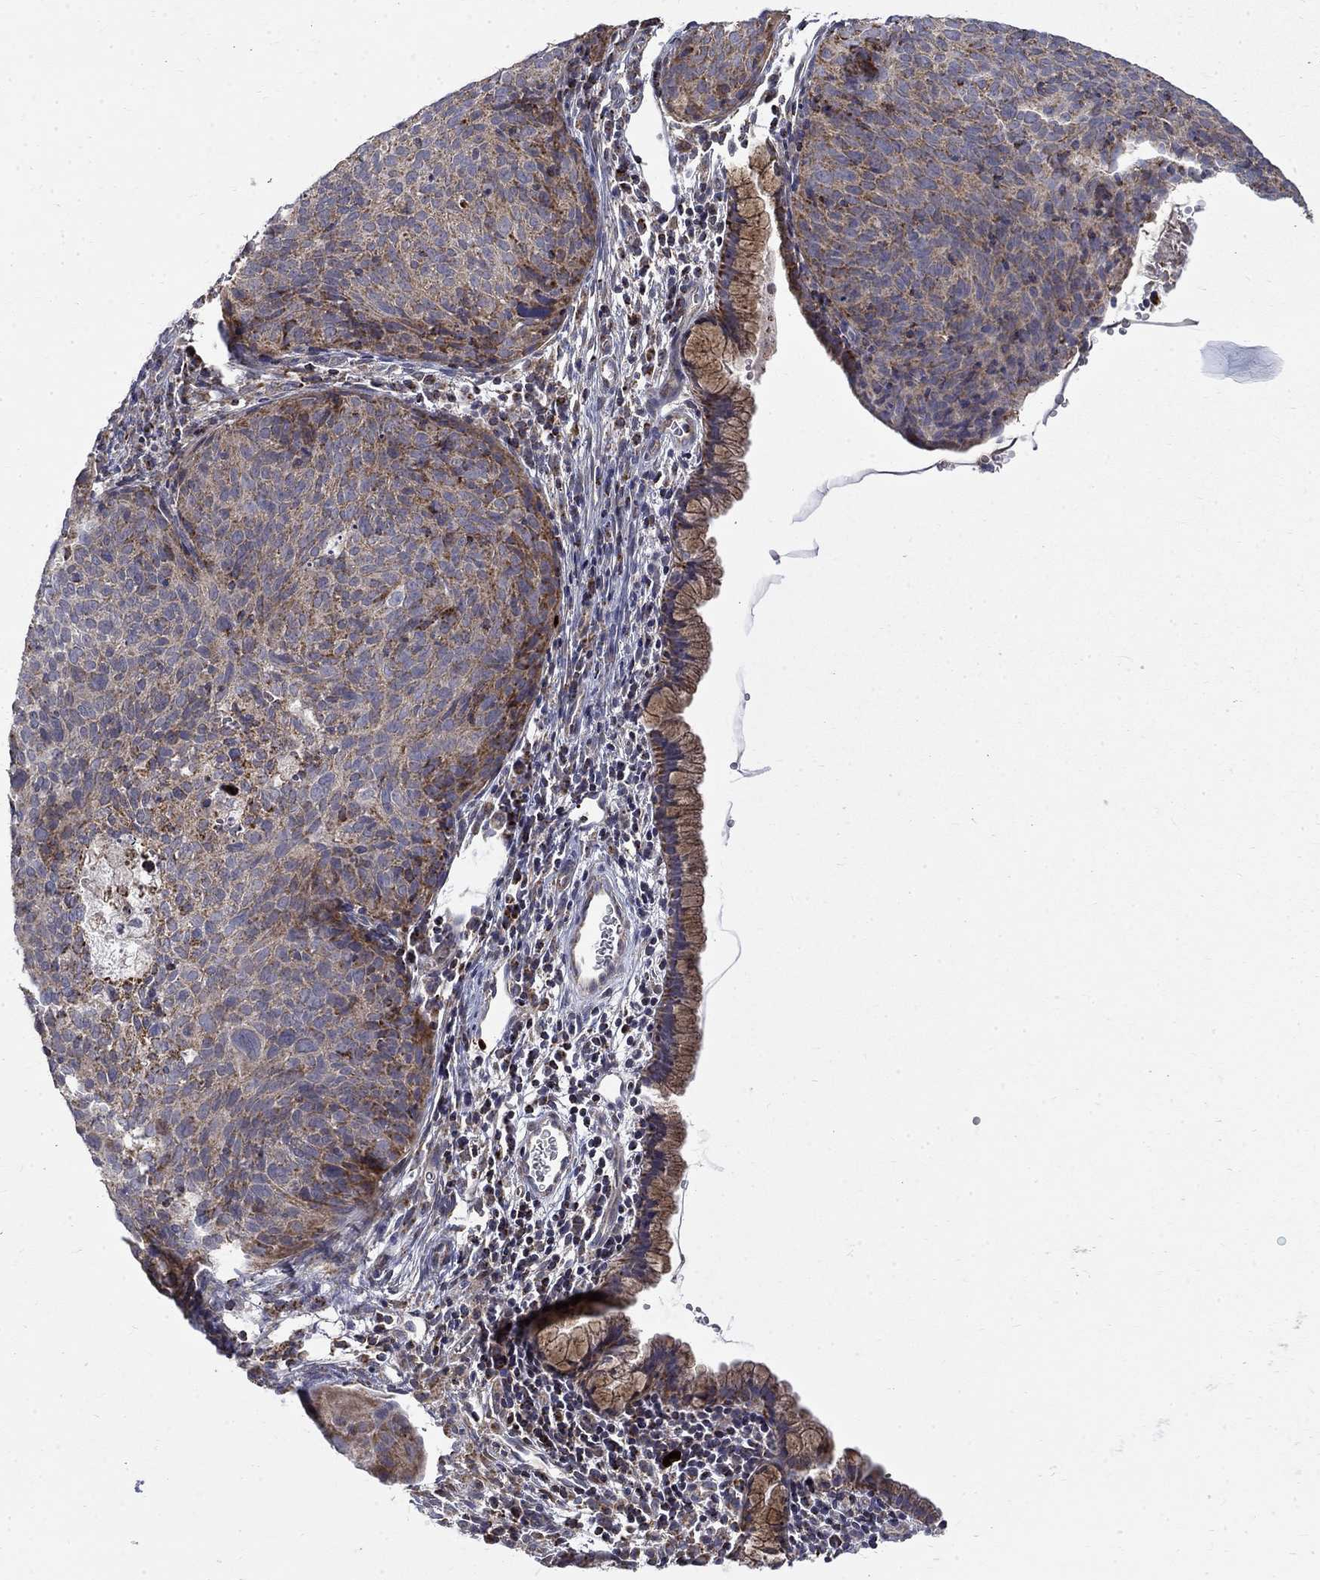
{"staining": {"intensity": "weak", "quantity": "25%-75%", "location": "cytoplasmic/membranous"}, "tissue": "cervical cancer", "cell_type": "Tumor cells", "image_type": "cancer", "snomed": [{"axis": "morphology", "description": "Squamous cell carcinoma, NOS"}, {"axis": "topography", "description": "Cervix"}], "caption": "About 25%-75% of tumor cells in human squamous cell carcinoma (cervical) reveal weak cytoplasmic/membranous protein expression as visualized by brown immunohistochemical staining.", "gene": "PCBP3", "patient": {"sex": "female", "age": 39}}